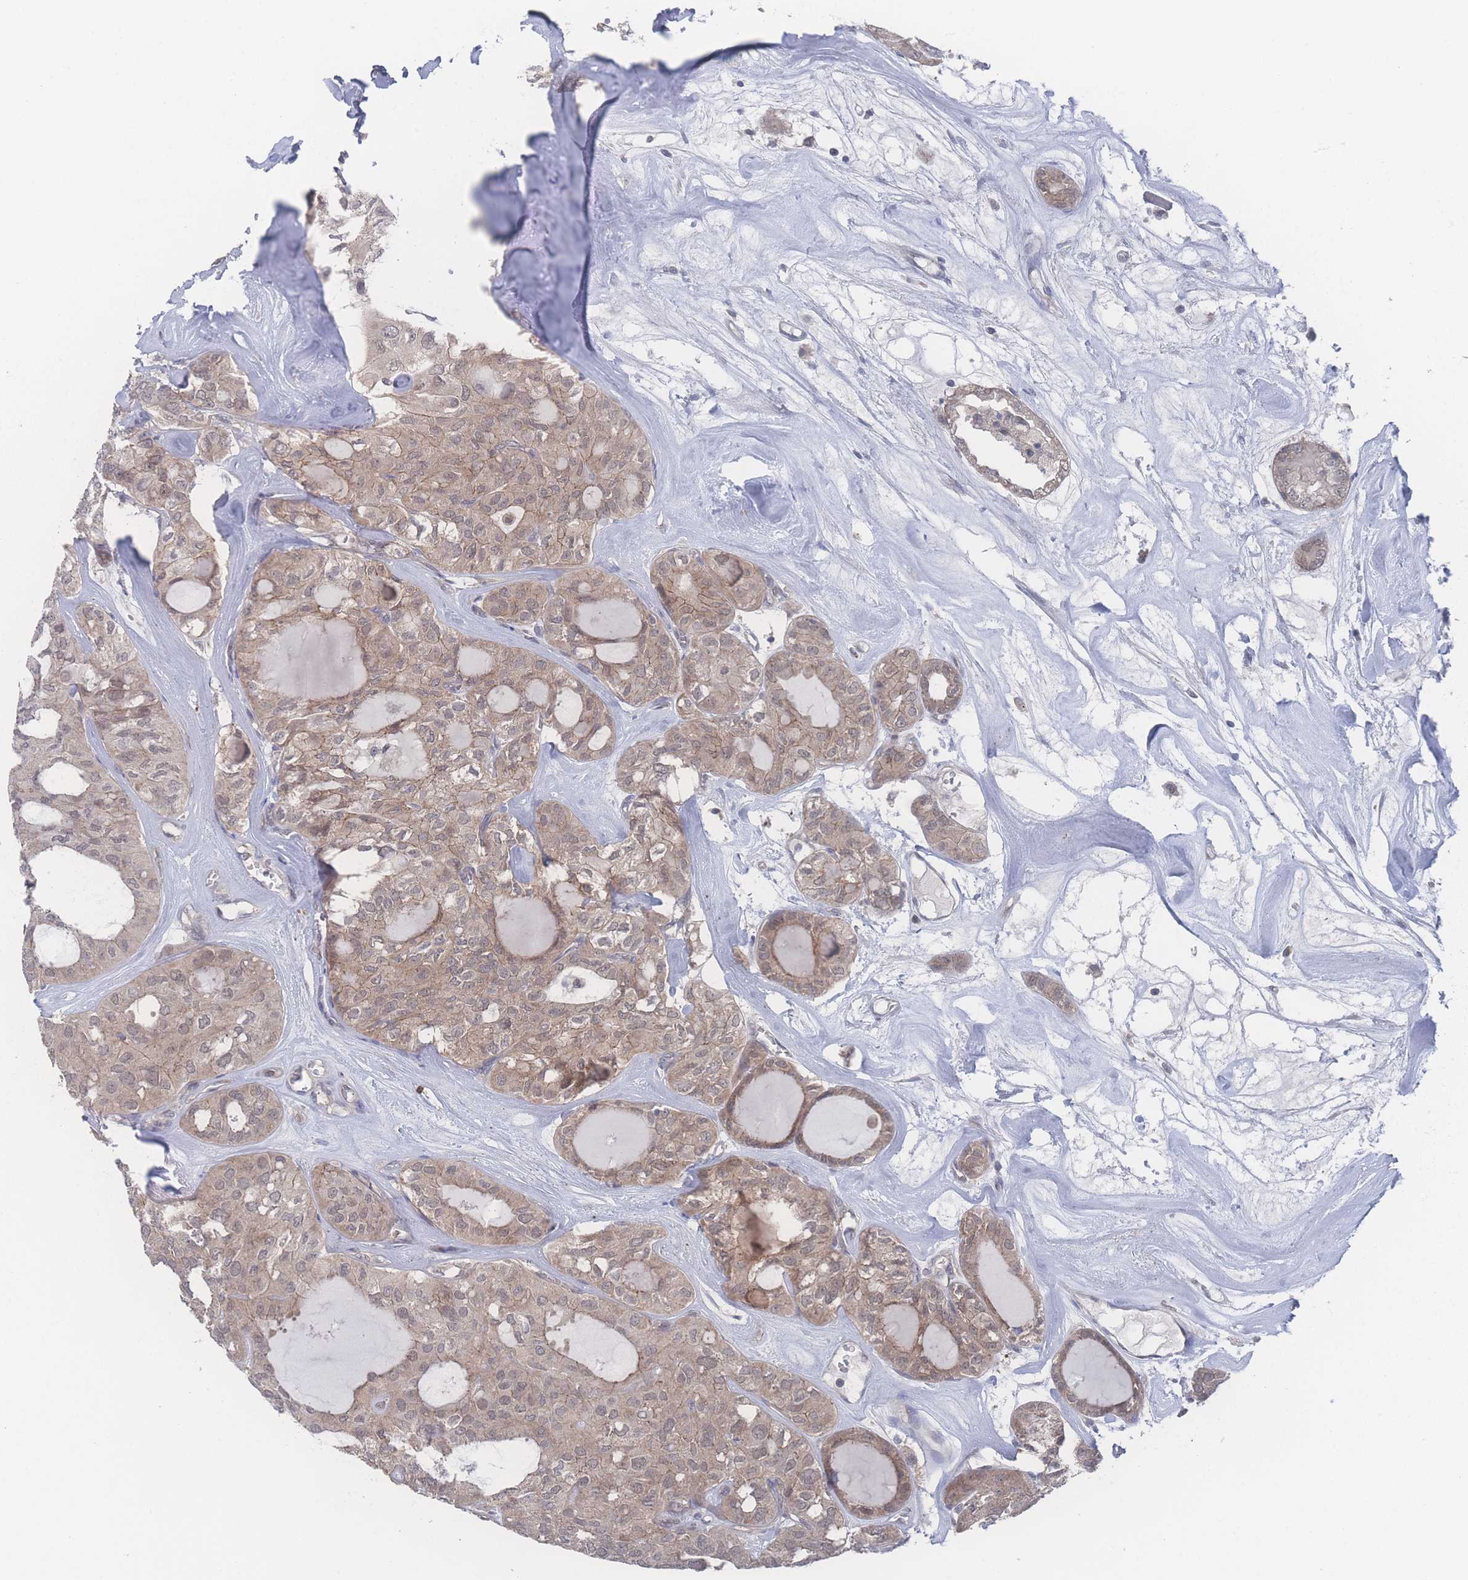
{"staining": {"intensity": "weak", "quantity": ">75%", "location": "cytoplasmic/membranous,nuclear"}, "tissue": "thyroid cancer", "cell_type": "Tumor cells", "image_type": "cancer", "snomed": [{"axis": "morphology", "description": "Follicular adenoma carcinoma, NOS"}, {"axis": "topography", "description": "Thyroid gland"}], "caption": "Immunohistochemistry (IHC) of thyroid cancer exhibits low levels of weak cytoplasmic/membranous and nuclear positivity in approximately >75% of tumor cells. (DAB IHC with brightfield microscopy, high magnification).", "gene": "NBEAL1", "patient": {"sex": "male", "age": 75}}